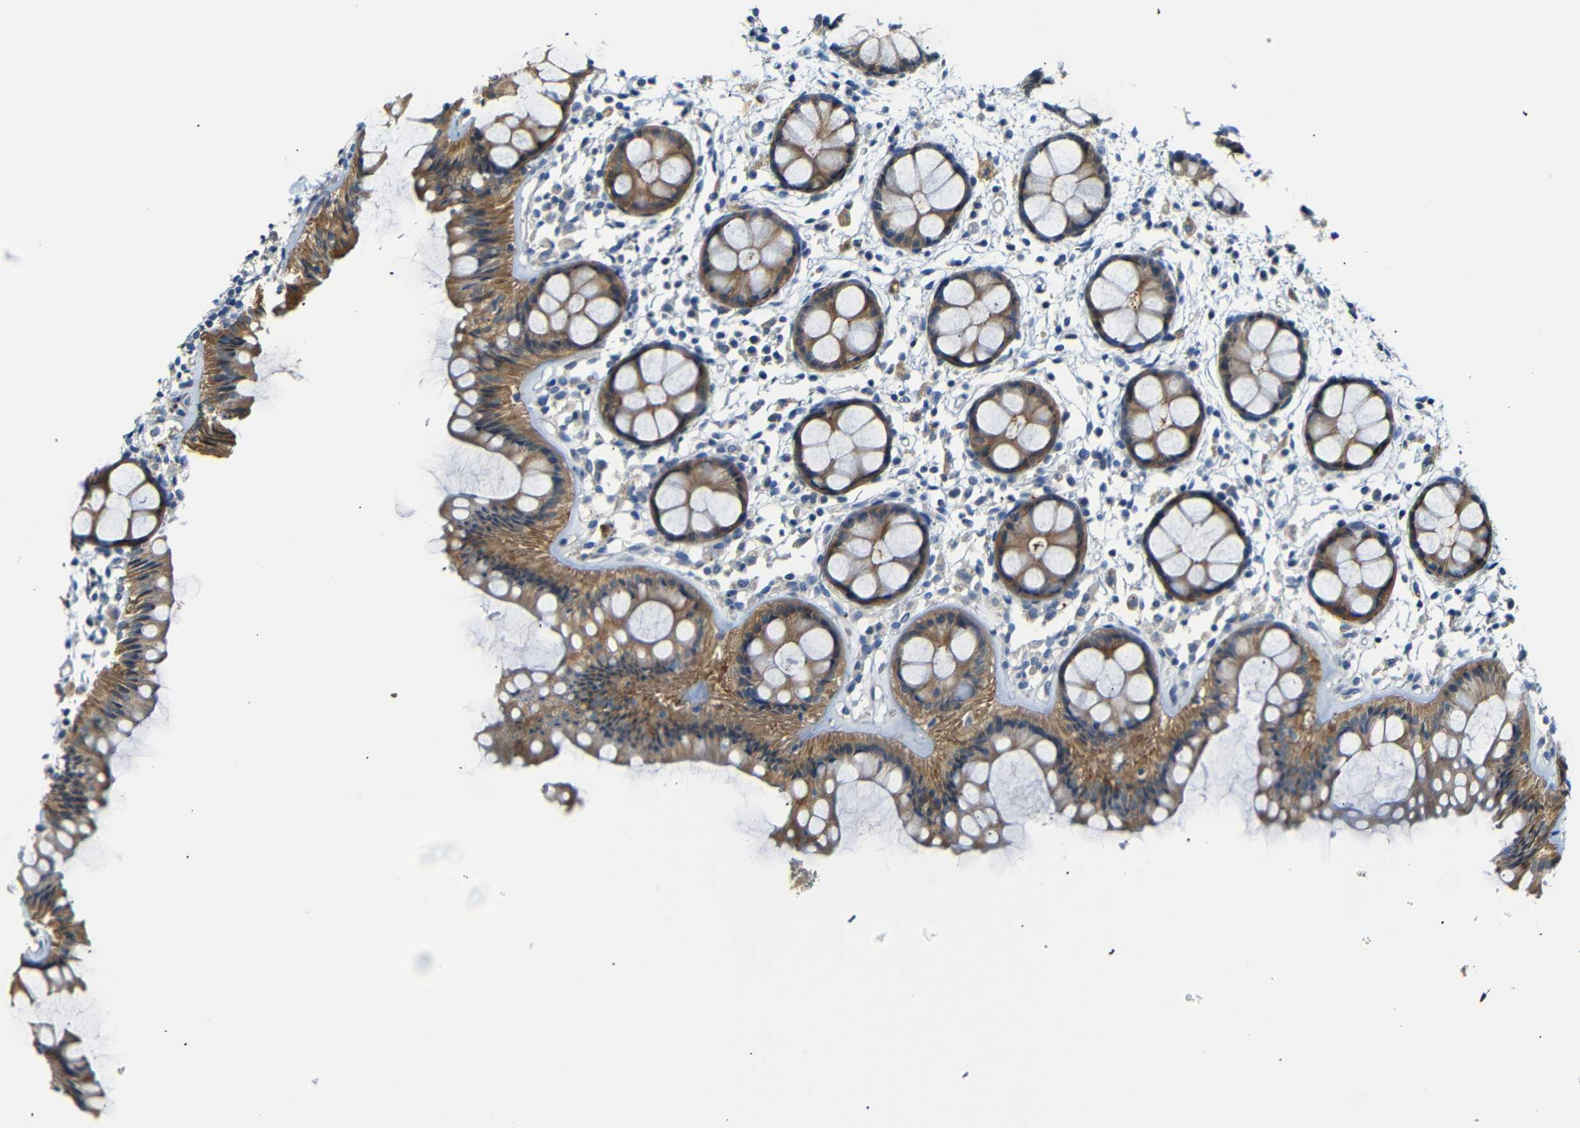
{"staining": {"intensity": "moderate", "quantity": ">75%", "location": "cytoplasmic/membranous"}, "tissue": "rectum", "cell_type": "Glandular cells", "image_type": "normal", "snomed": [{"axis": "morphology", "description": "Normal tissue, NOS"}, {"axis": "topography", "description": "Rectum"}], "caption": "Glandular cells exhibit medium levels of moderate cytoplasmic/membranous staining in approximately >75% of cells in unremarkable human rectum. The protein of interest is shown in brown color, while the nuclei are stained blue.", "gene": "SFN", "patient": {"sex": "female", "age": 66}}